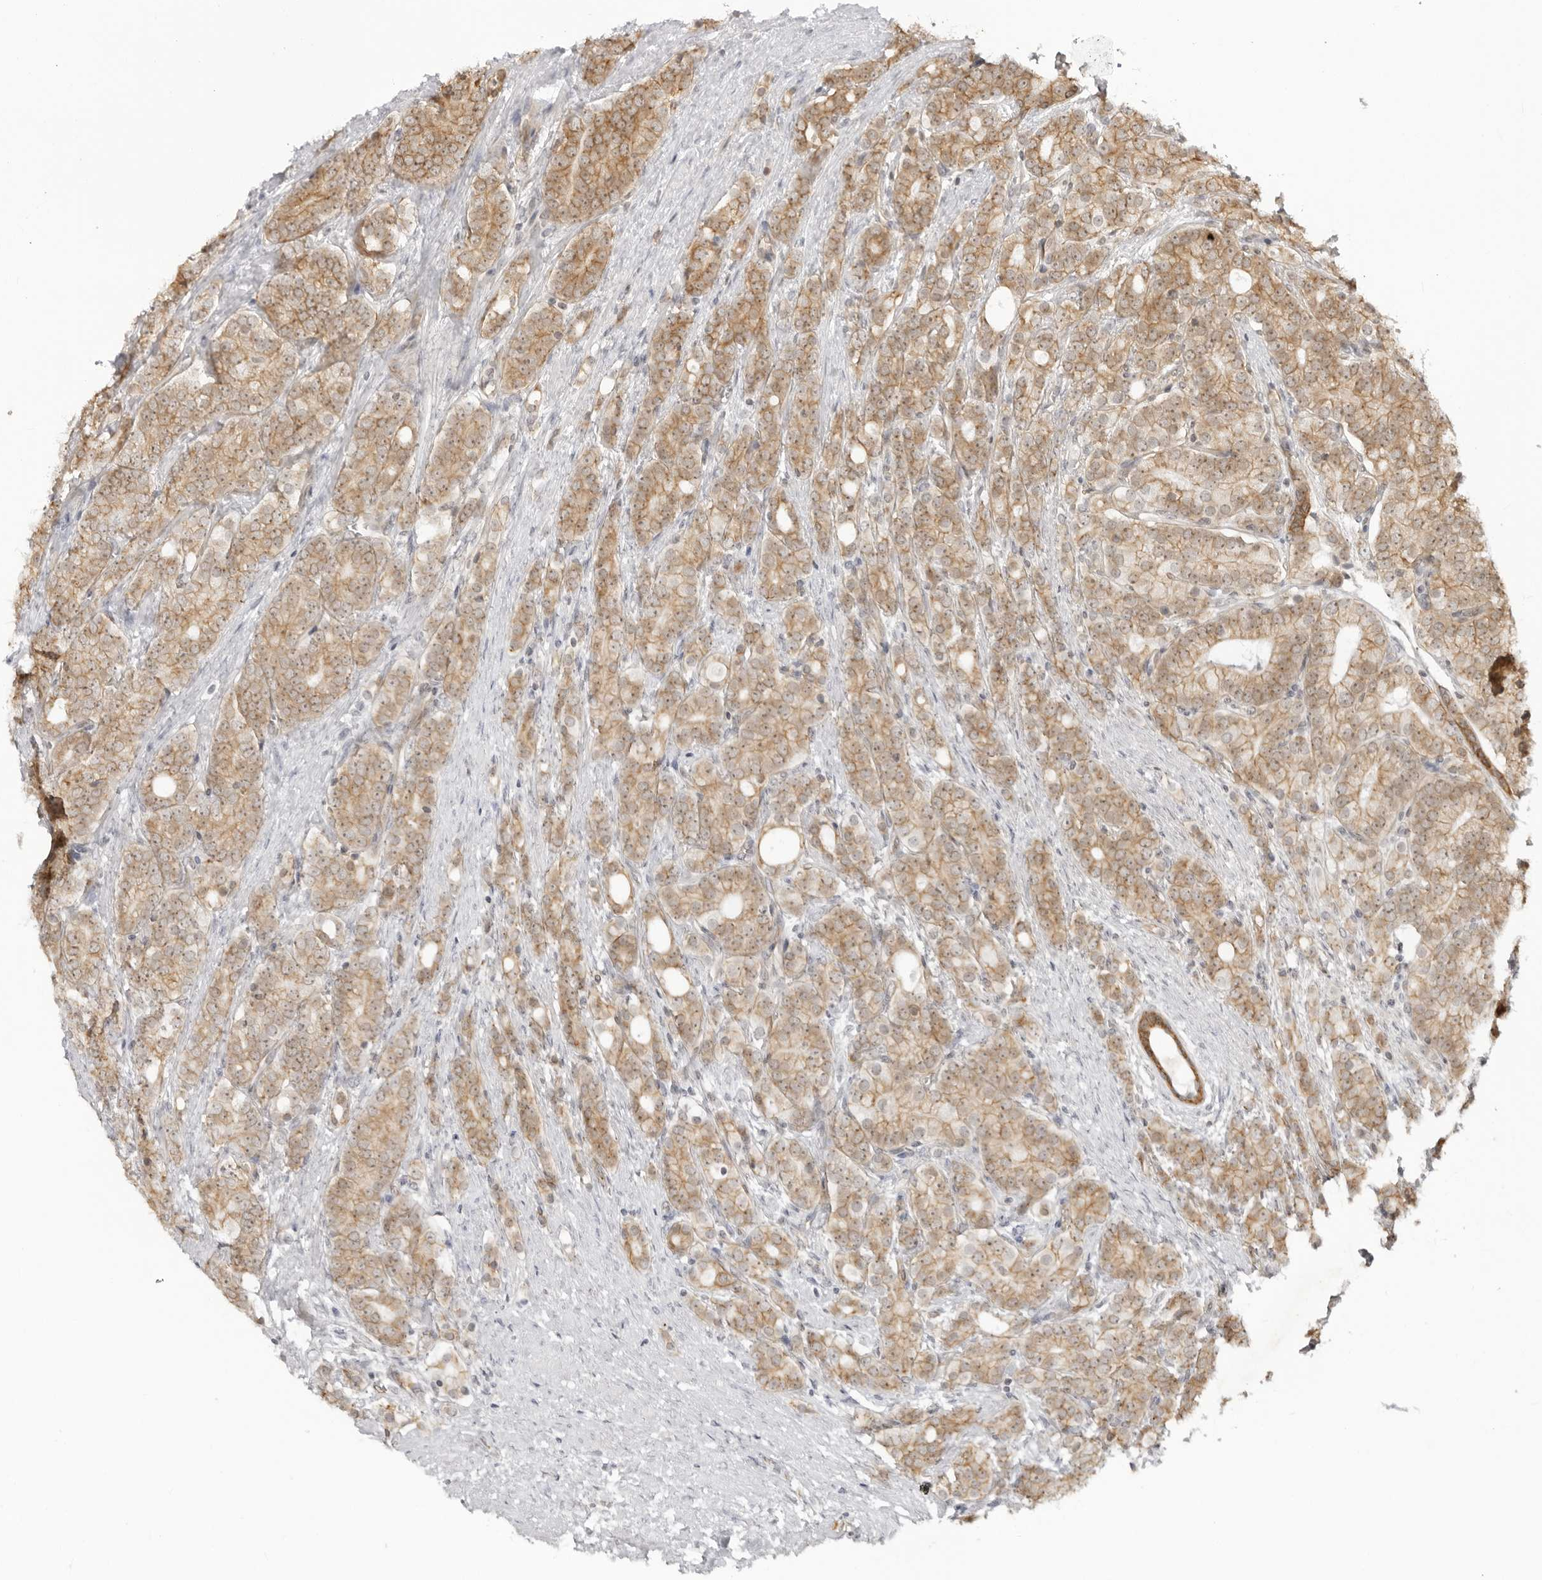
{"staining": {"intensity": "moderate", "quantity": ">75%", "location": "cytoplasmic/membranous"}, "tissue": "prostate cancer", "cell_type": "Tumor cells", "image_type": "cancer", "snomed": [{"axis": "morphology", "description": "Adenocarcinoma, High grade"}, {"axis": "topography", "description": "Prostate"}], "caption": "Protein expression analysis of human high-grade adenocarcinoma (prostate) reveals moderate cytoplasmic/membranous positivity in about >75% of tumor cells.", "gene": "TRAPPC3", "patient": {"sex": "male", "age": 57}}